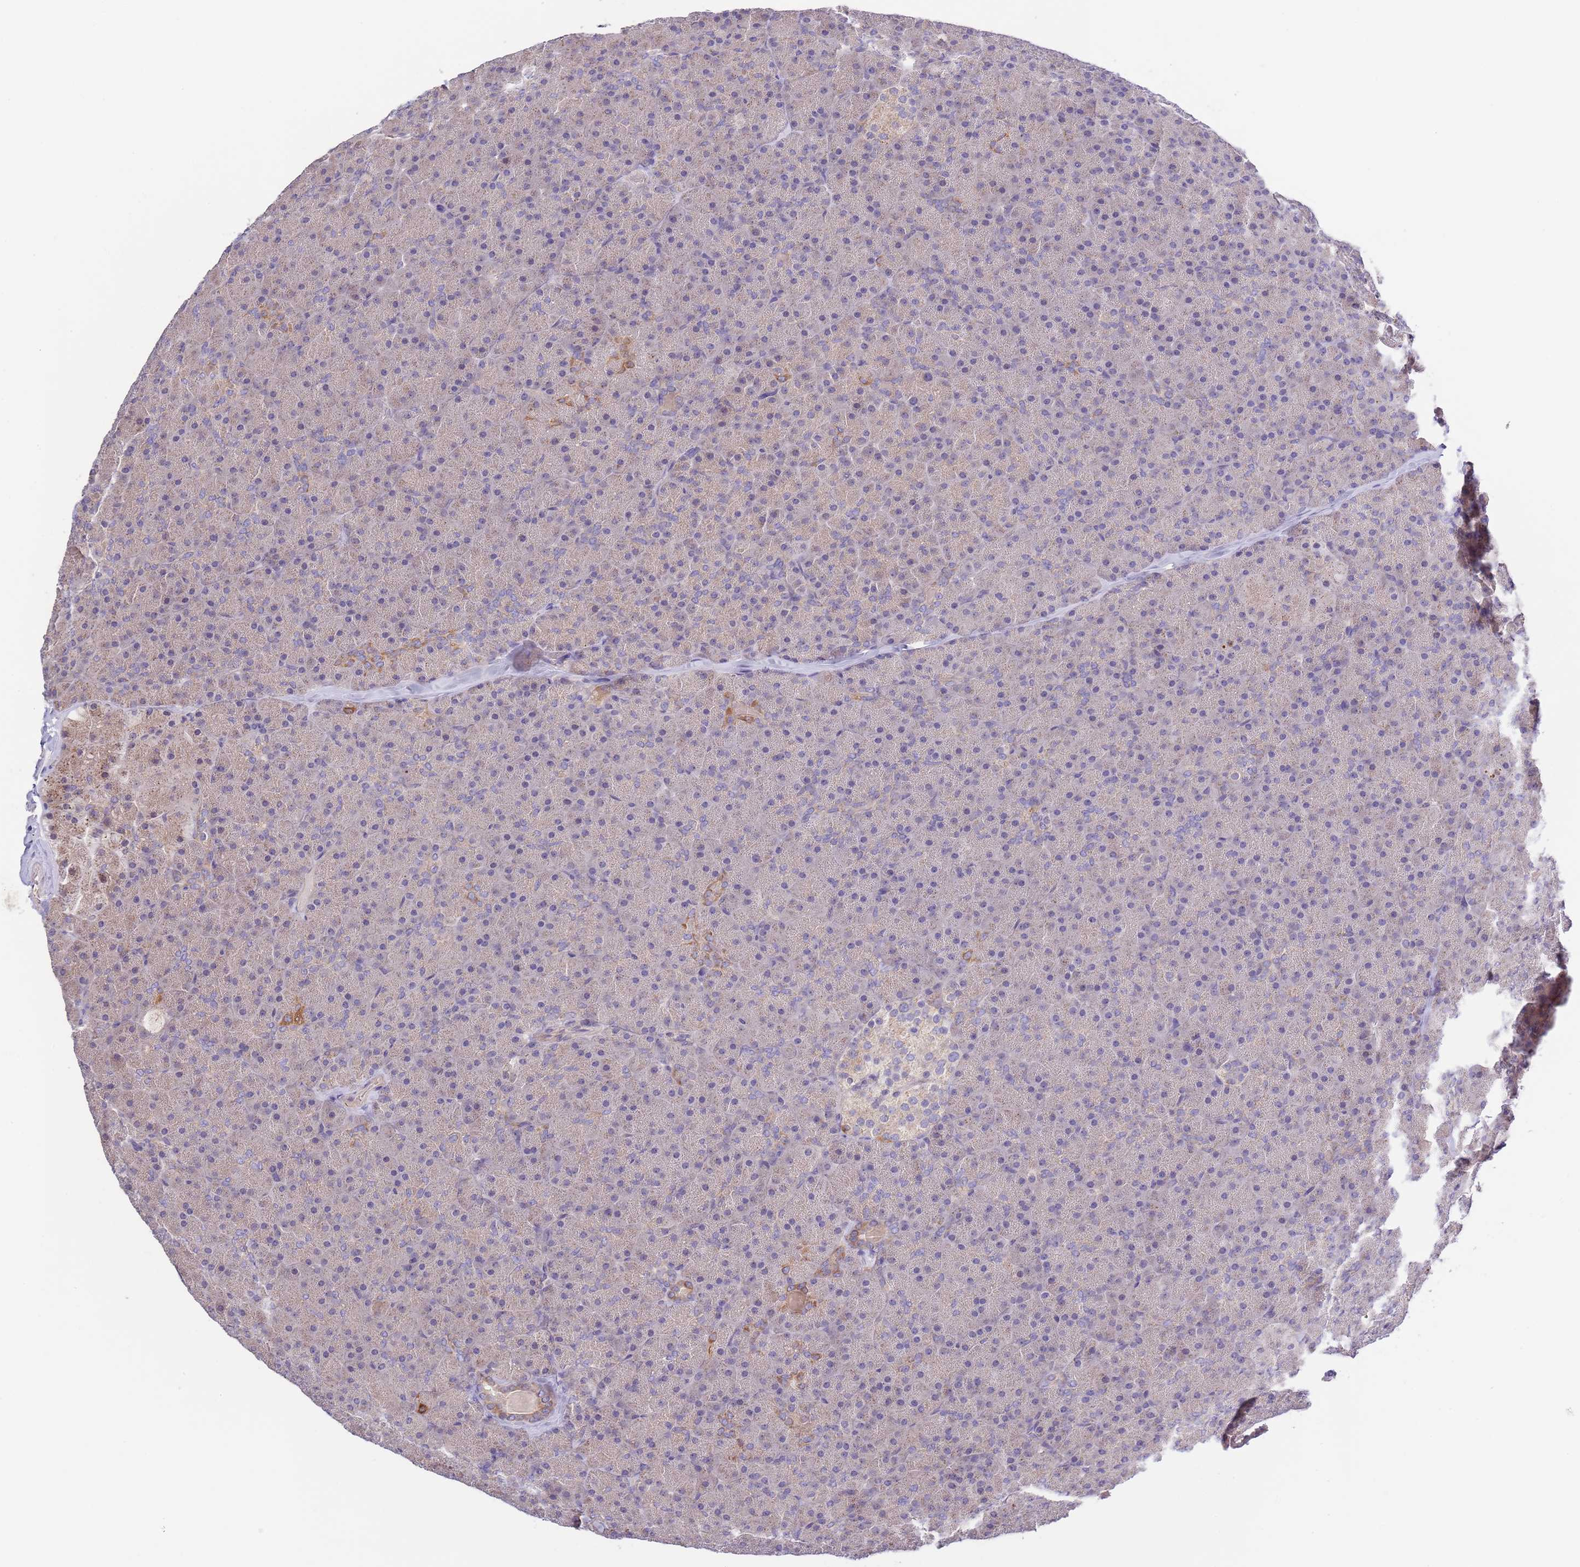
{"staining": {"intensity": "weak", "quantity": "<25%", "location": "cytoplasmic/membranous"}, "tissue": "pancreas", "cell_type": "Exocrine glandular cells", "image_type": "normal", "snomed": [{"axis": "morphology", "description": "Normal tissue, NOS"}, {"axis": "topography", "description": "Pancreas"}], "caption": "Human pancreas stained for a protein using immunohistochemistry (IHC) reveals no expression in exocrine glandular cells.", "gene": "LIPJ", "patient": {"sex": "male", "age": 36}}